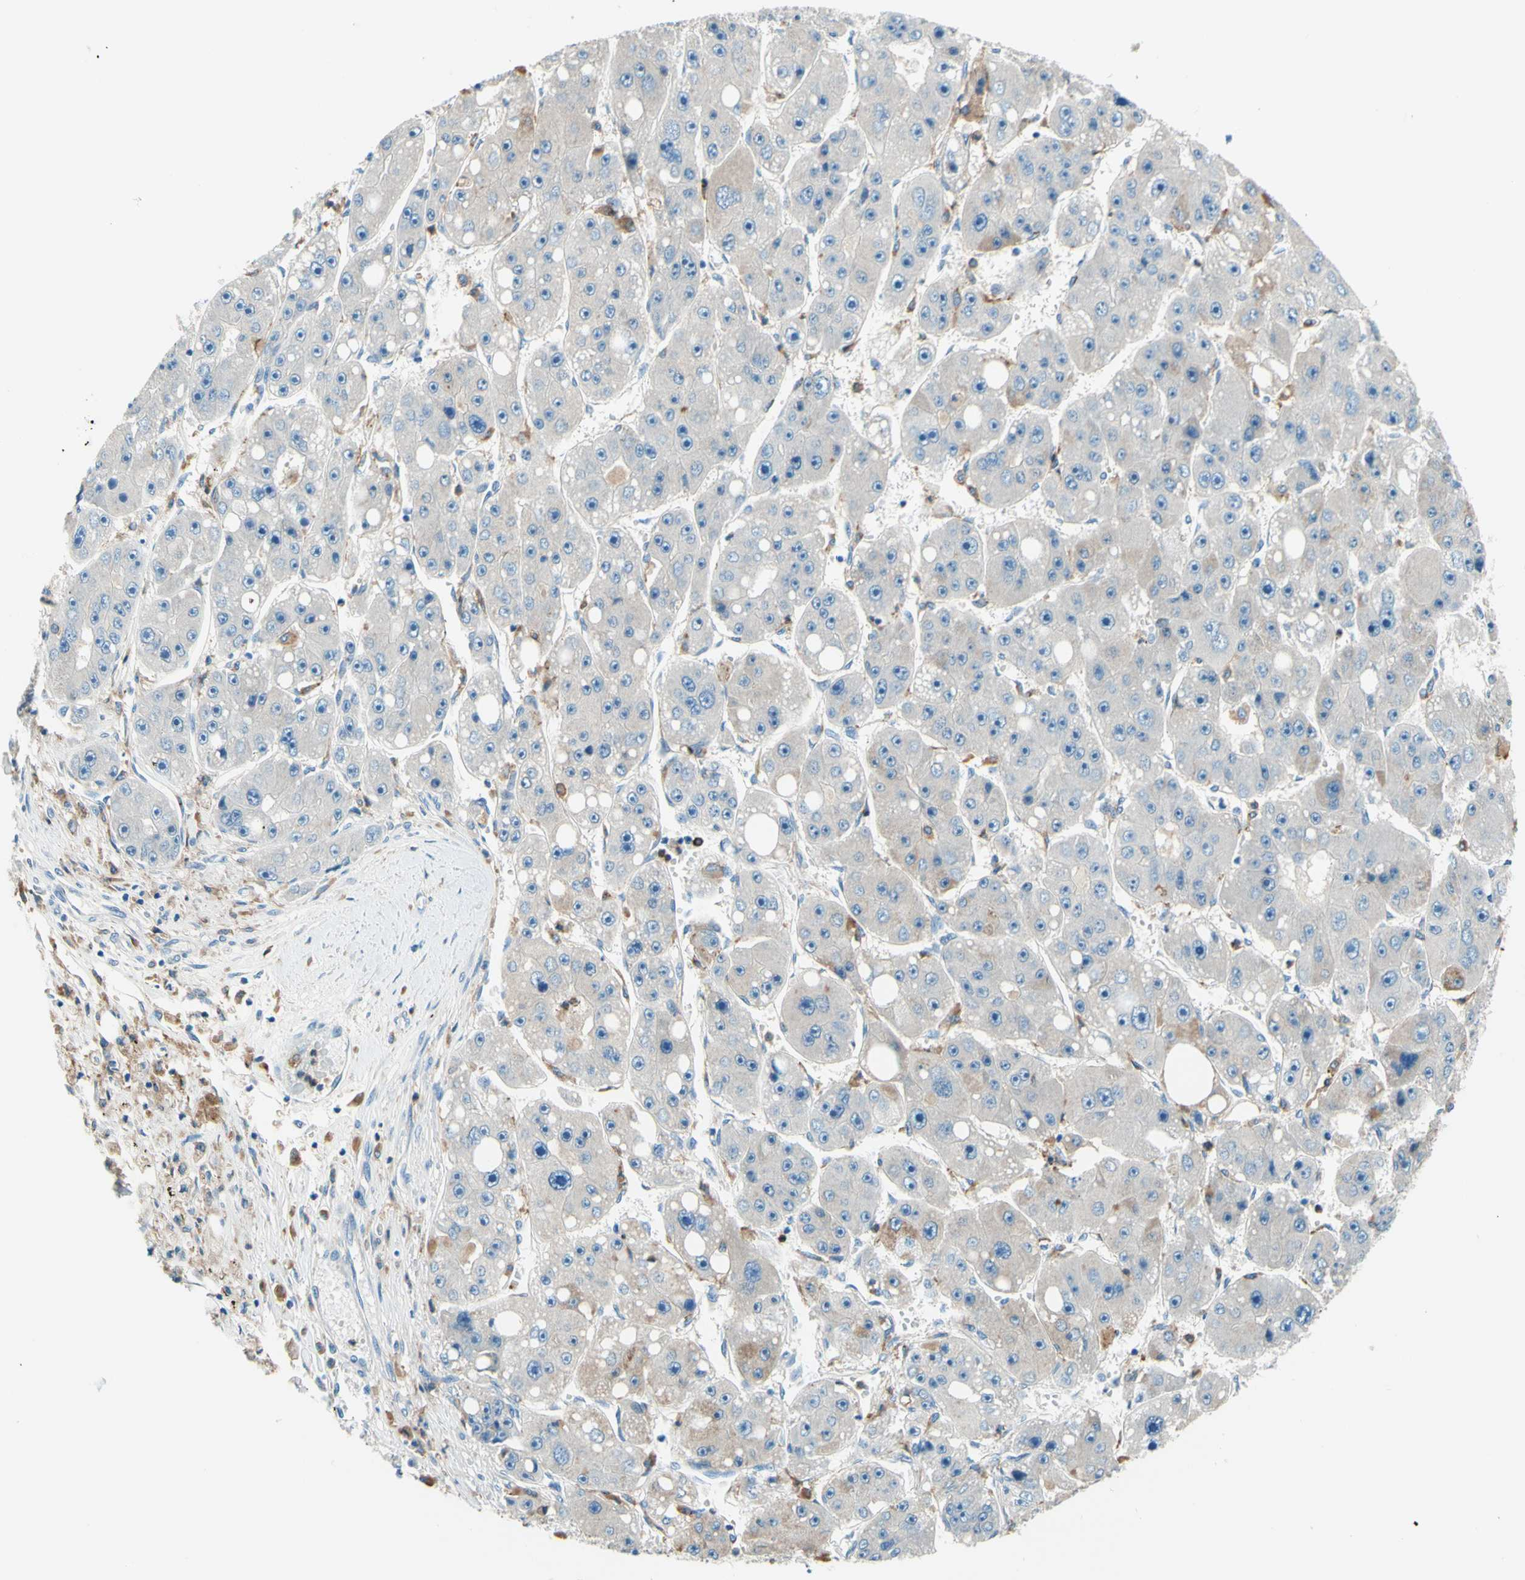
{"staining": {"intensity": "negative", "quantity": "none", "location": "none"}, "tissue": "liver cancer", "cell_type": "Tumor cells", "image_type": "cancer", "snomed": [{"axis": "morphology", "description": "Carcinoma, Hepatocellular, NOS"}, {"axis": "topography", "description": "Liver"}], "caption": "DAB (3,3'-diaminobenzidine) immunohistochemical staining of hepatocellular carcinoma (liver) displays no significant expression in tumor cells.", "gene": "SIGLEC9", "patient": {"sex": "female", "age": 61}}